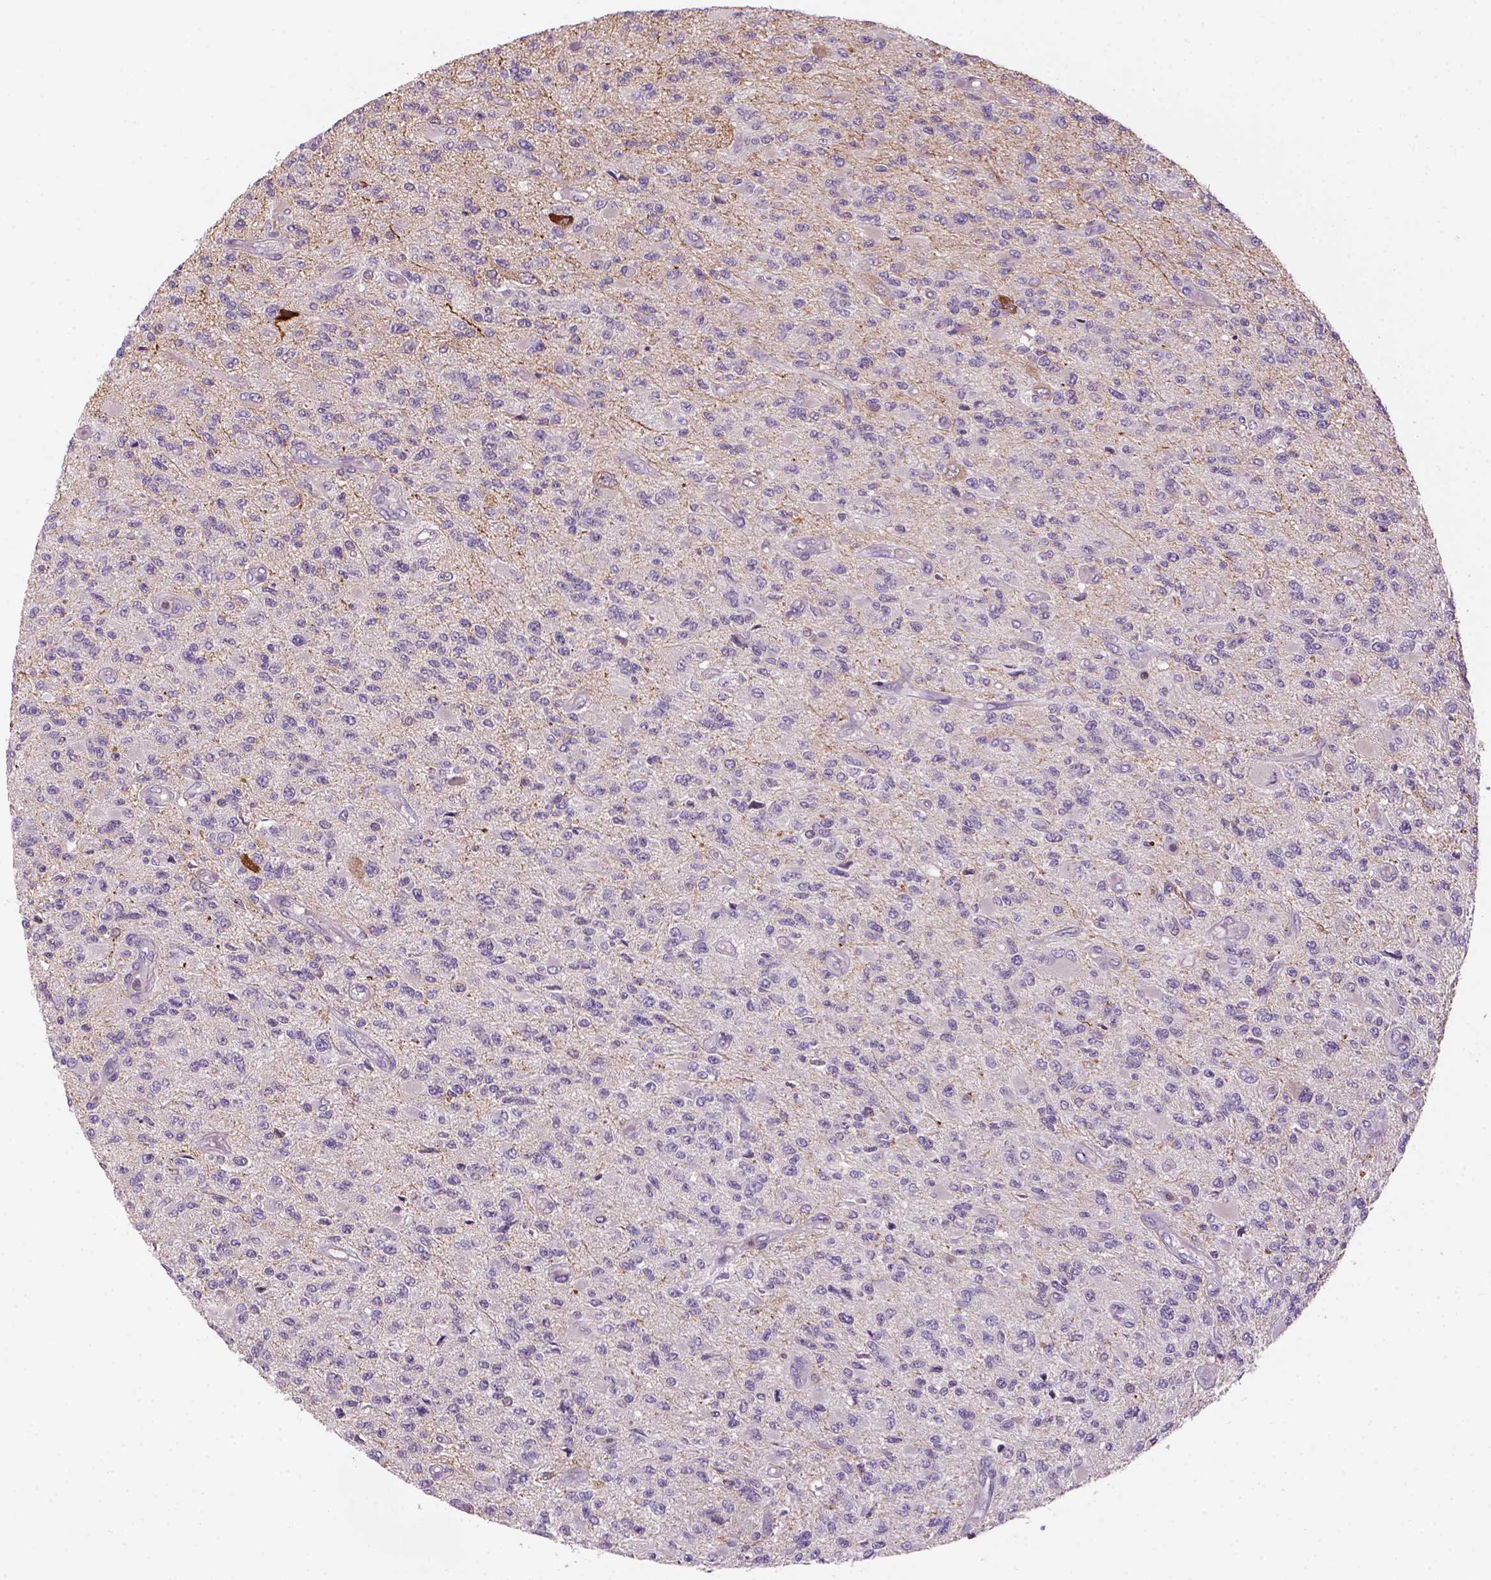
{"staining": {"intensity": "negative", "quantity": "none", "location": "none"}, "tissue": "glioma", "cell_type": "Tumor cells", "image_type": "cancer", "snomed": [{"axis": "morphology", "description": "Glioma, malignant, High grade"}, {"axis": "topography", "description": "Brain"}], "caption": "Tumor cells are negative for protein expression in human glioma.", "gene": "GOT1", "patient": {"sex": "female", "age": 63}}